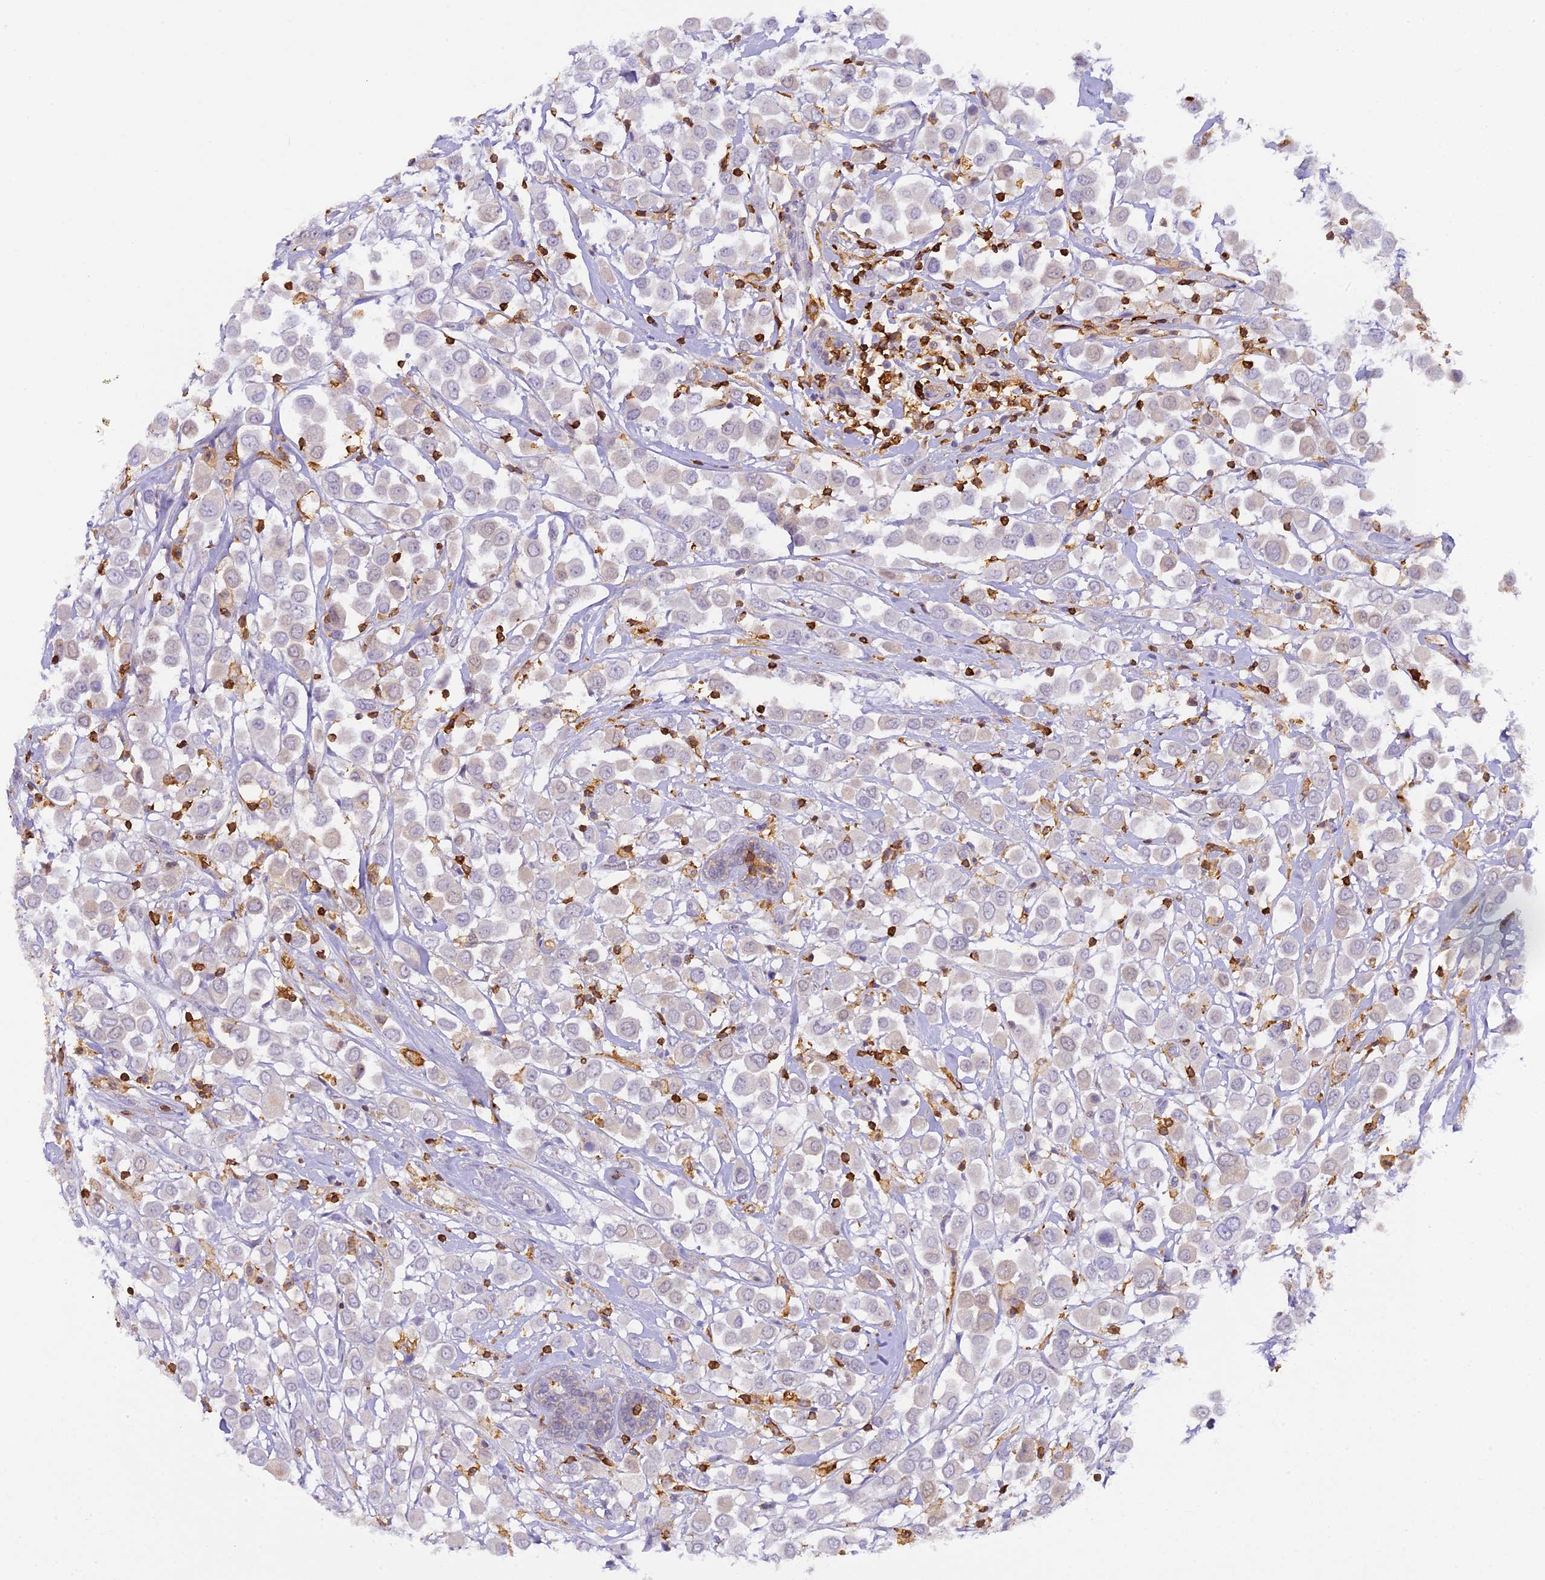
{"staining": {"intensity": "negative", "quantity": "none", "location": "none"}, "tissue": "breast cancer", "cell_type": "Tumor cells", "image_type": "cancer", "snomed": [{"axis": "morphology", "description": "Duct carcinoma"}, {"axis": "topography", "description": "Breast"}], "caption": "IHC of human breast cancer shows no expression in tumor cells.", "gene": "FYB1", "patient": {"sex": "female", "age": 61}}